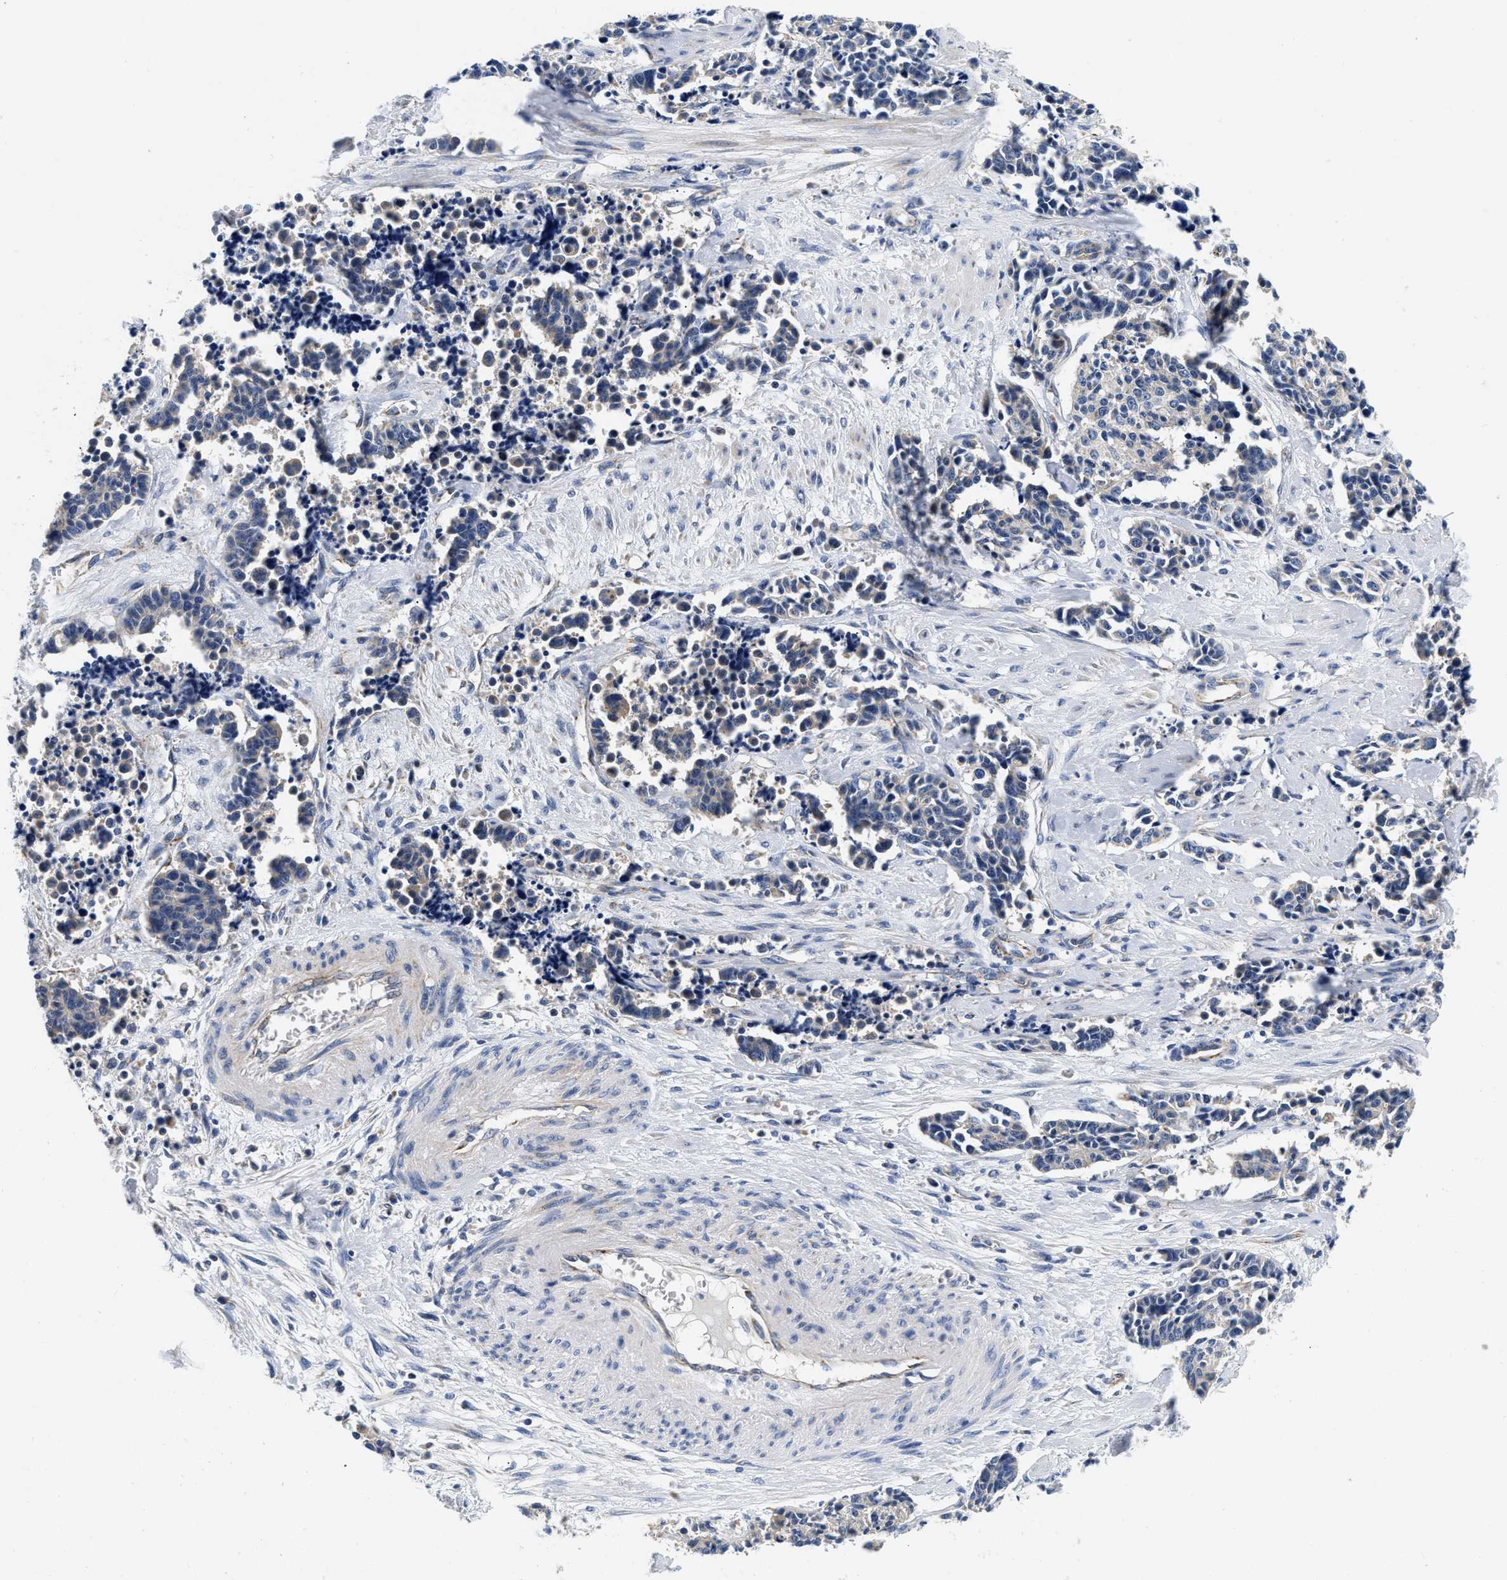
{"staining": {"intensity": "negative", "quantity": "none", "location": "none"}, "tissue": "cervical cancer", "cell_type": "Tumor cells", "image_type": "cancer", "snomed": [{"axis": "morphology", "description": "Squamous cell carcinoma, NOS"}, {"axis": "topography", "description": "Cervix"}], "caption": "This is a image of IHC staining of cervical squamous cell carcinoma, which shows no staining in tumor cells.", "gene": "PDP1", "patient": {"sex": "female", "age": 35}}